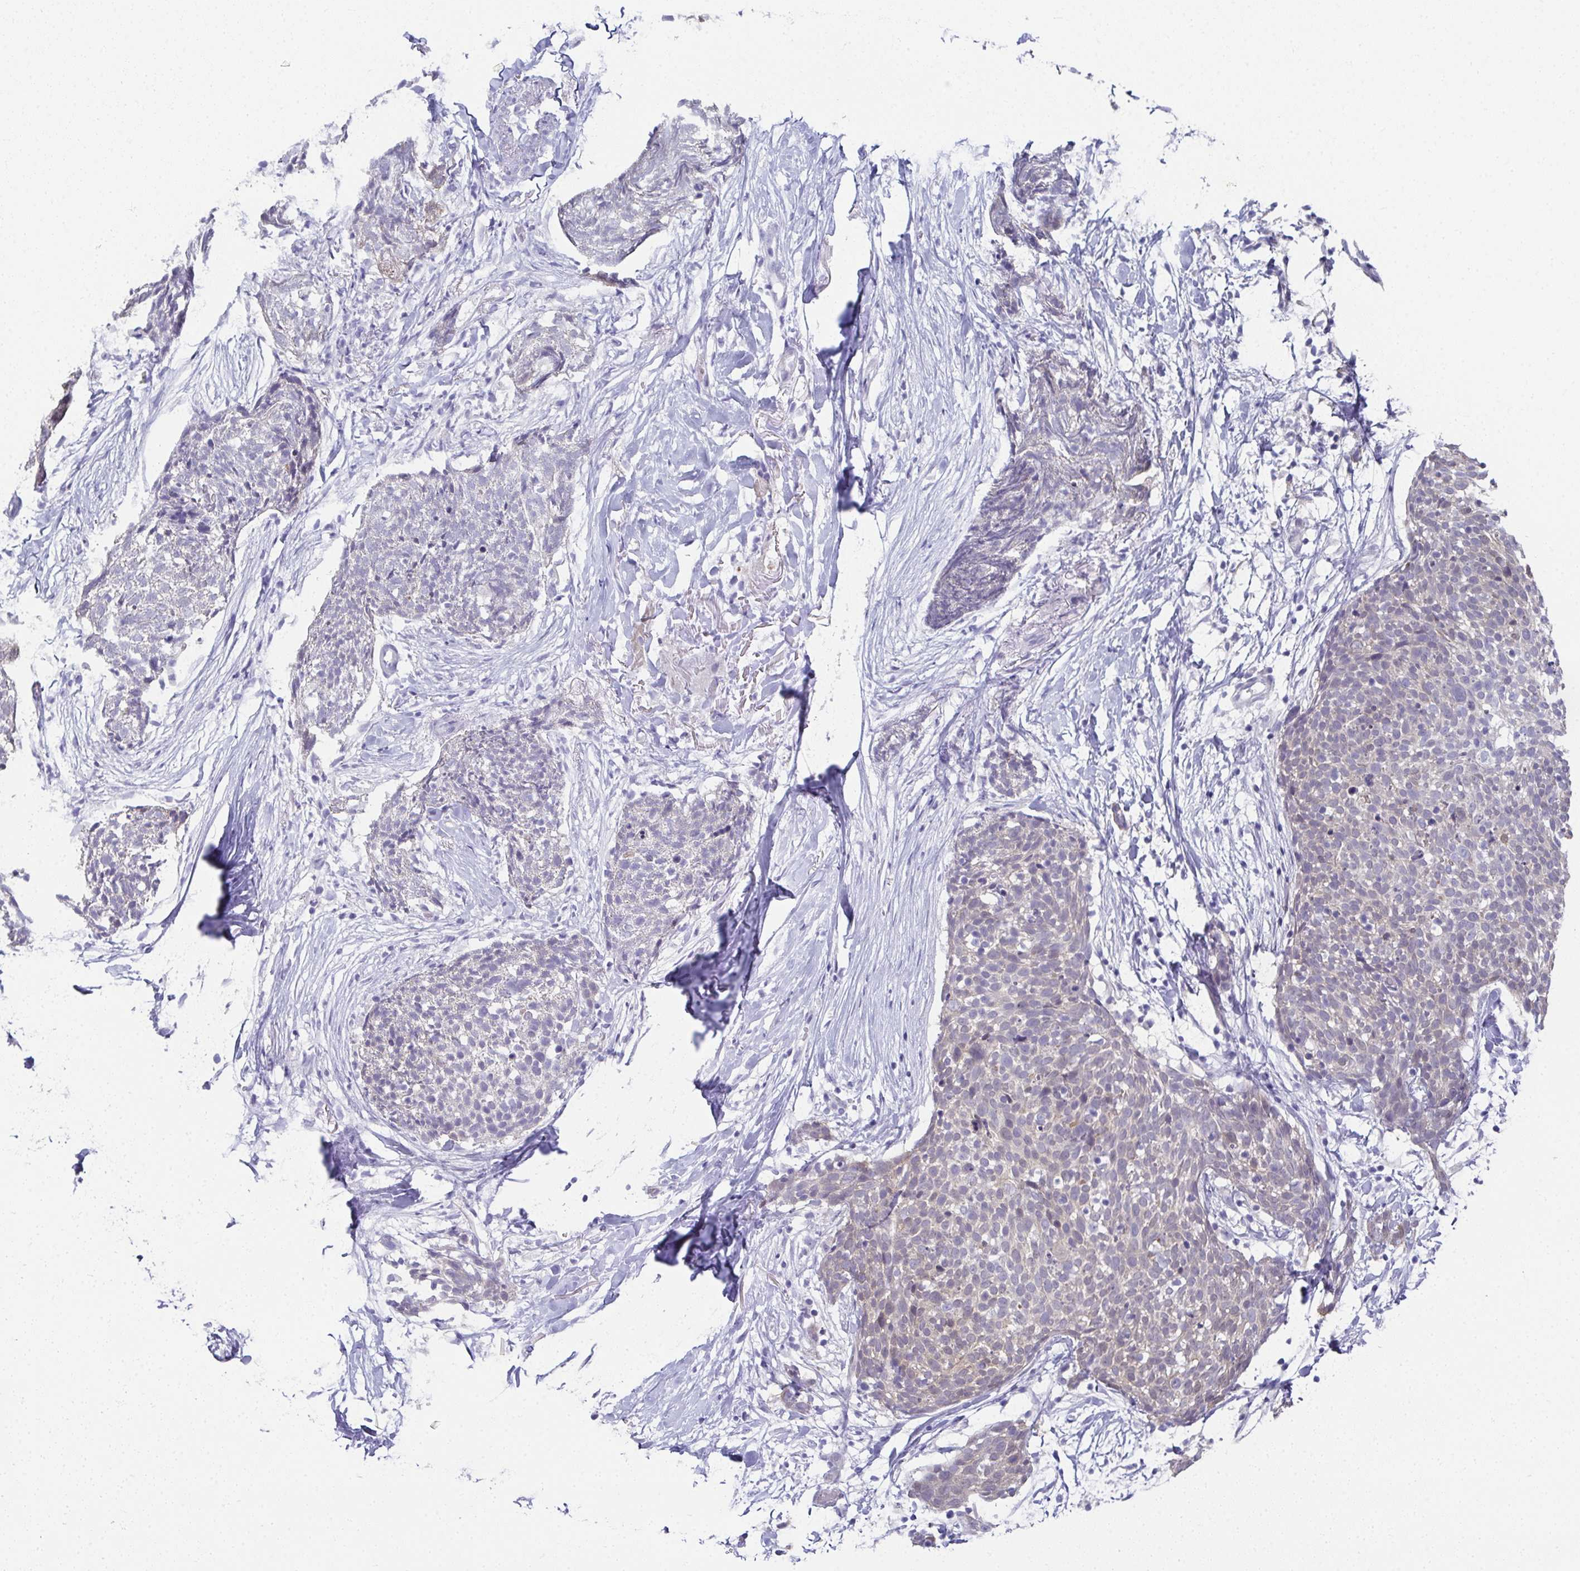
{"staining": {"intensity": "negative", "quantity": "none", "location": "none"}, "tissue": "skin cancer", "cell_type": "Tumor cells", "image_type": "cancer", "snomed": [{"axis": "morphology", "description": "Squamous cell carcinoma, NOS"}, {"axis": "topography", "description": "Skin"}, {"axis": "topography", "description": "Vulva"}], "caption": "This photomicrograph is of skin cancer stained with immunohistochemistry (IHC) to label a protein in brown with the nuclei are counter-stained blue. There is no expression in tumor cells. Brightfield microscopy of immunohistochemistry stained with DAB (brown) and hematoxylin (blue), captured at high magnification.", "gene": "RBP1", "patient": {"sex": "female", "age": 75}}